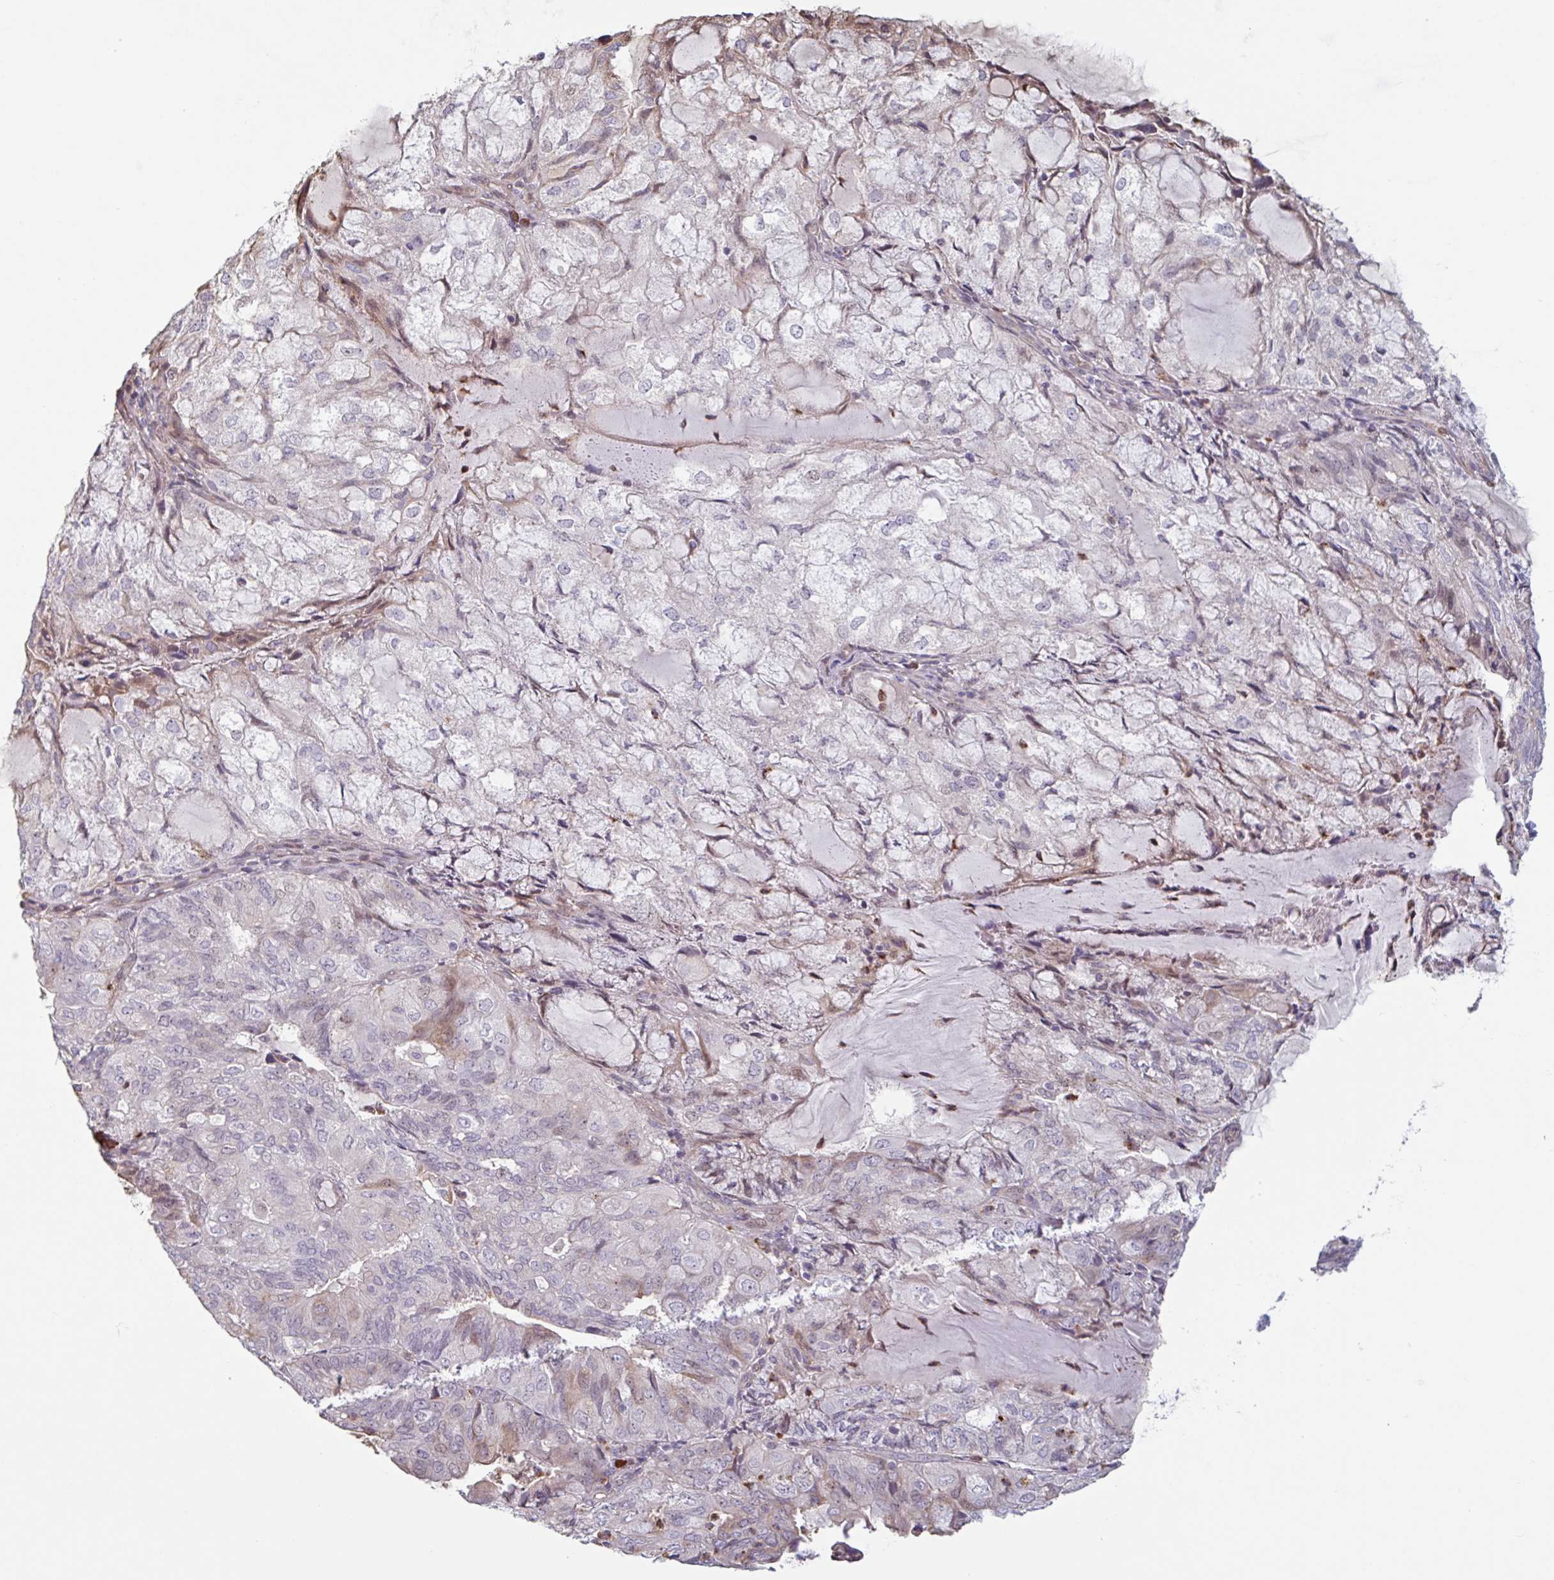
{"staining": {"intensity": "weak", "quantity": "<25%", "location": "cytoplasmic/membranous"}, "tissue": "endometrial cancer", "cell_type": "Tumor cells", "image_type": "cancer", "snomed": [{"axis": "morphology", "description": "Adenocarcinoma, NOS"}, {"axis": "topography", "description": "Endometrium"}], "caption": "The immunohistochemistry micrograph has no significant staining in tumor cells of adenocarcinoma (endometrial) tissue.", "gene": "TAF1D", "patient": {"sex": "female", "age": 81}}